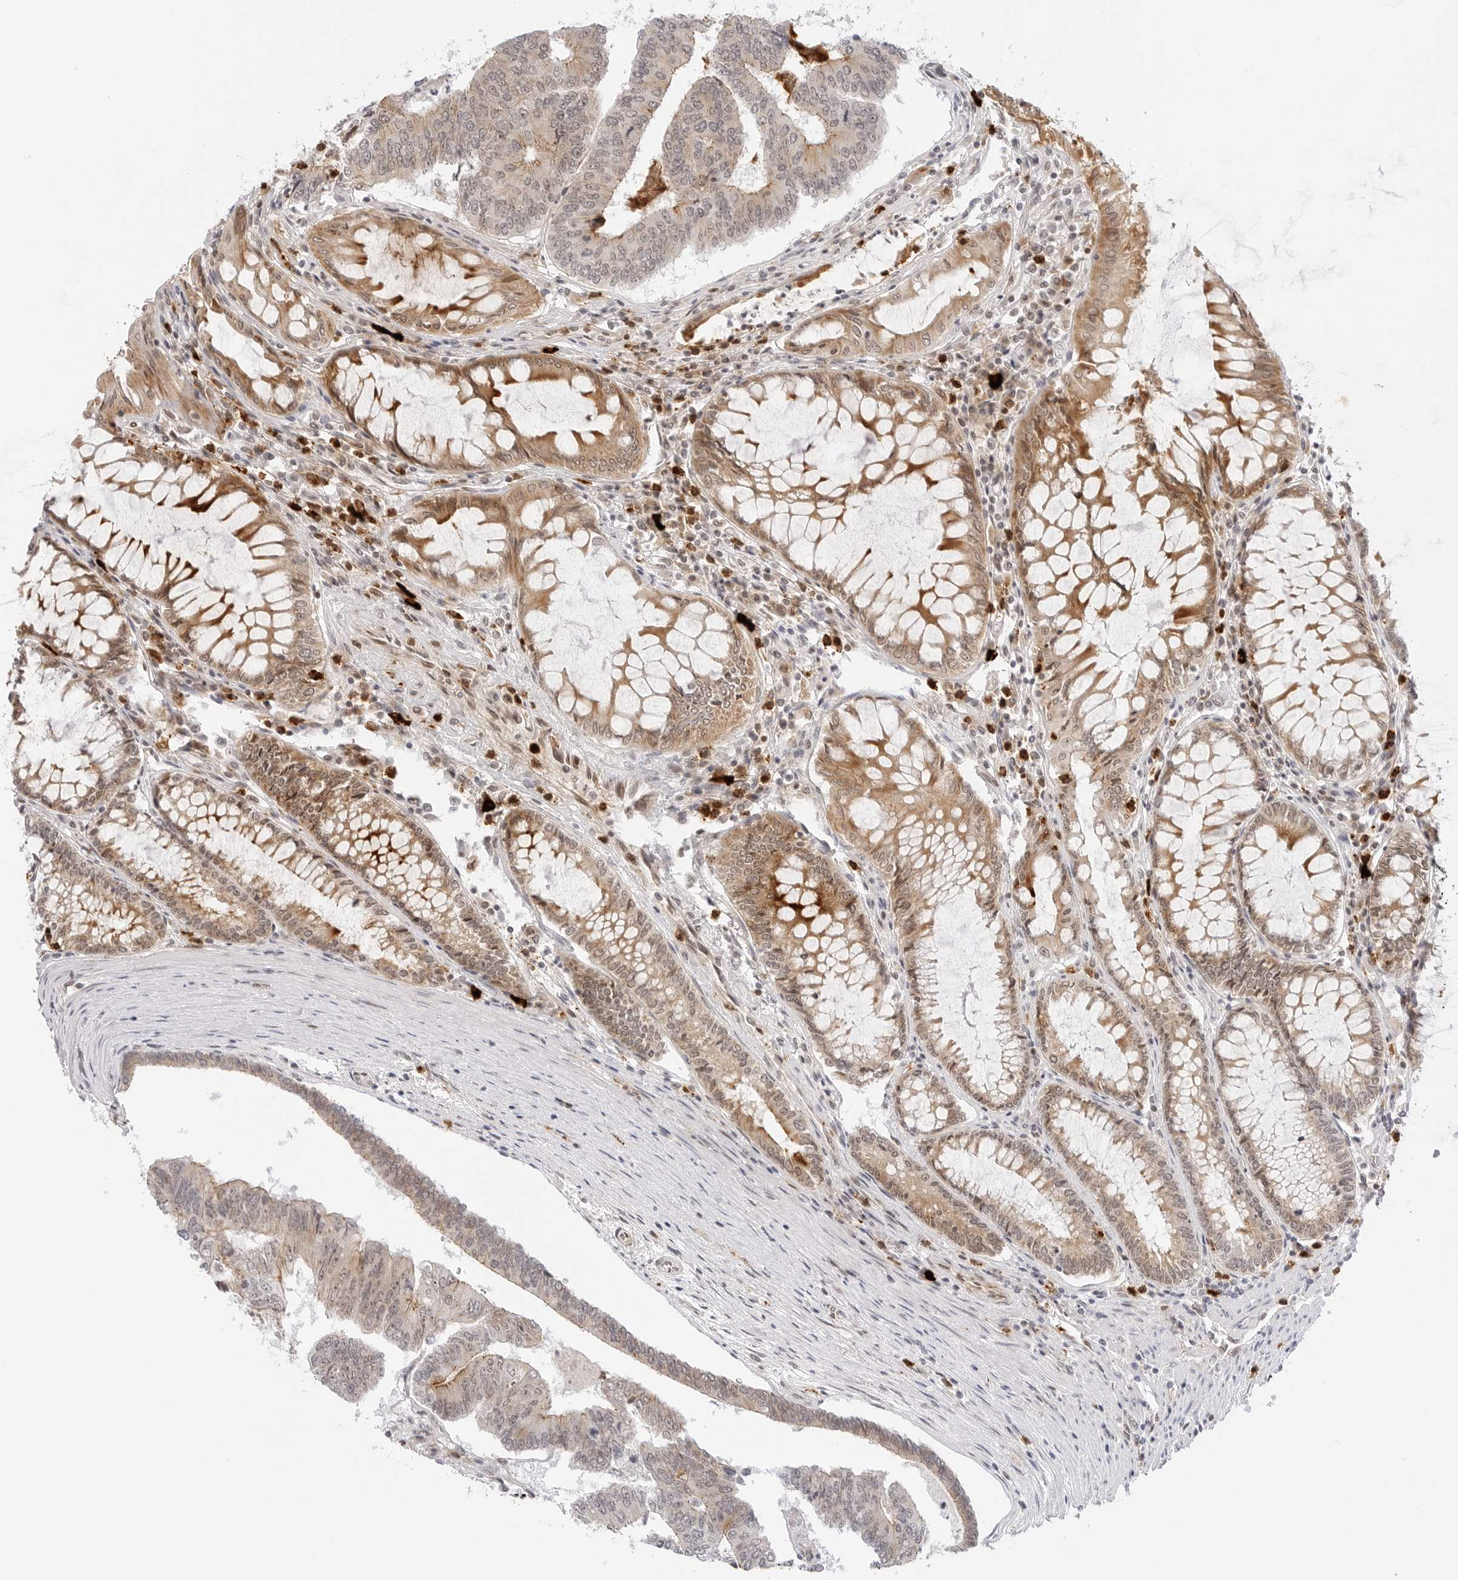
{"staining": {"intensity": "moderate", "quantity": ">75%", "location": "cytoplasmic/membranous"}, "tissue": "colorectal cancer", "cell_type": "Tumor cells", "image_type": "cancer", "snomed": [{"axis": "morphology", "description": "Adenocarcinoma, NOS"}, {"axis": "topography", "description": "Colon"}], "caption": "Human colorectal cancer stained for a protein (brown) displays moderate cytoplasmic/membranous positive positivity in about >75% of tumor cells.", "gene": "HIPK3", "patient": {"sex": "female", "age": 67}}